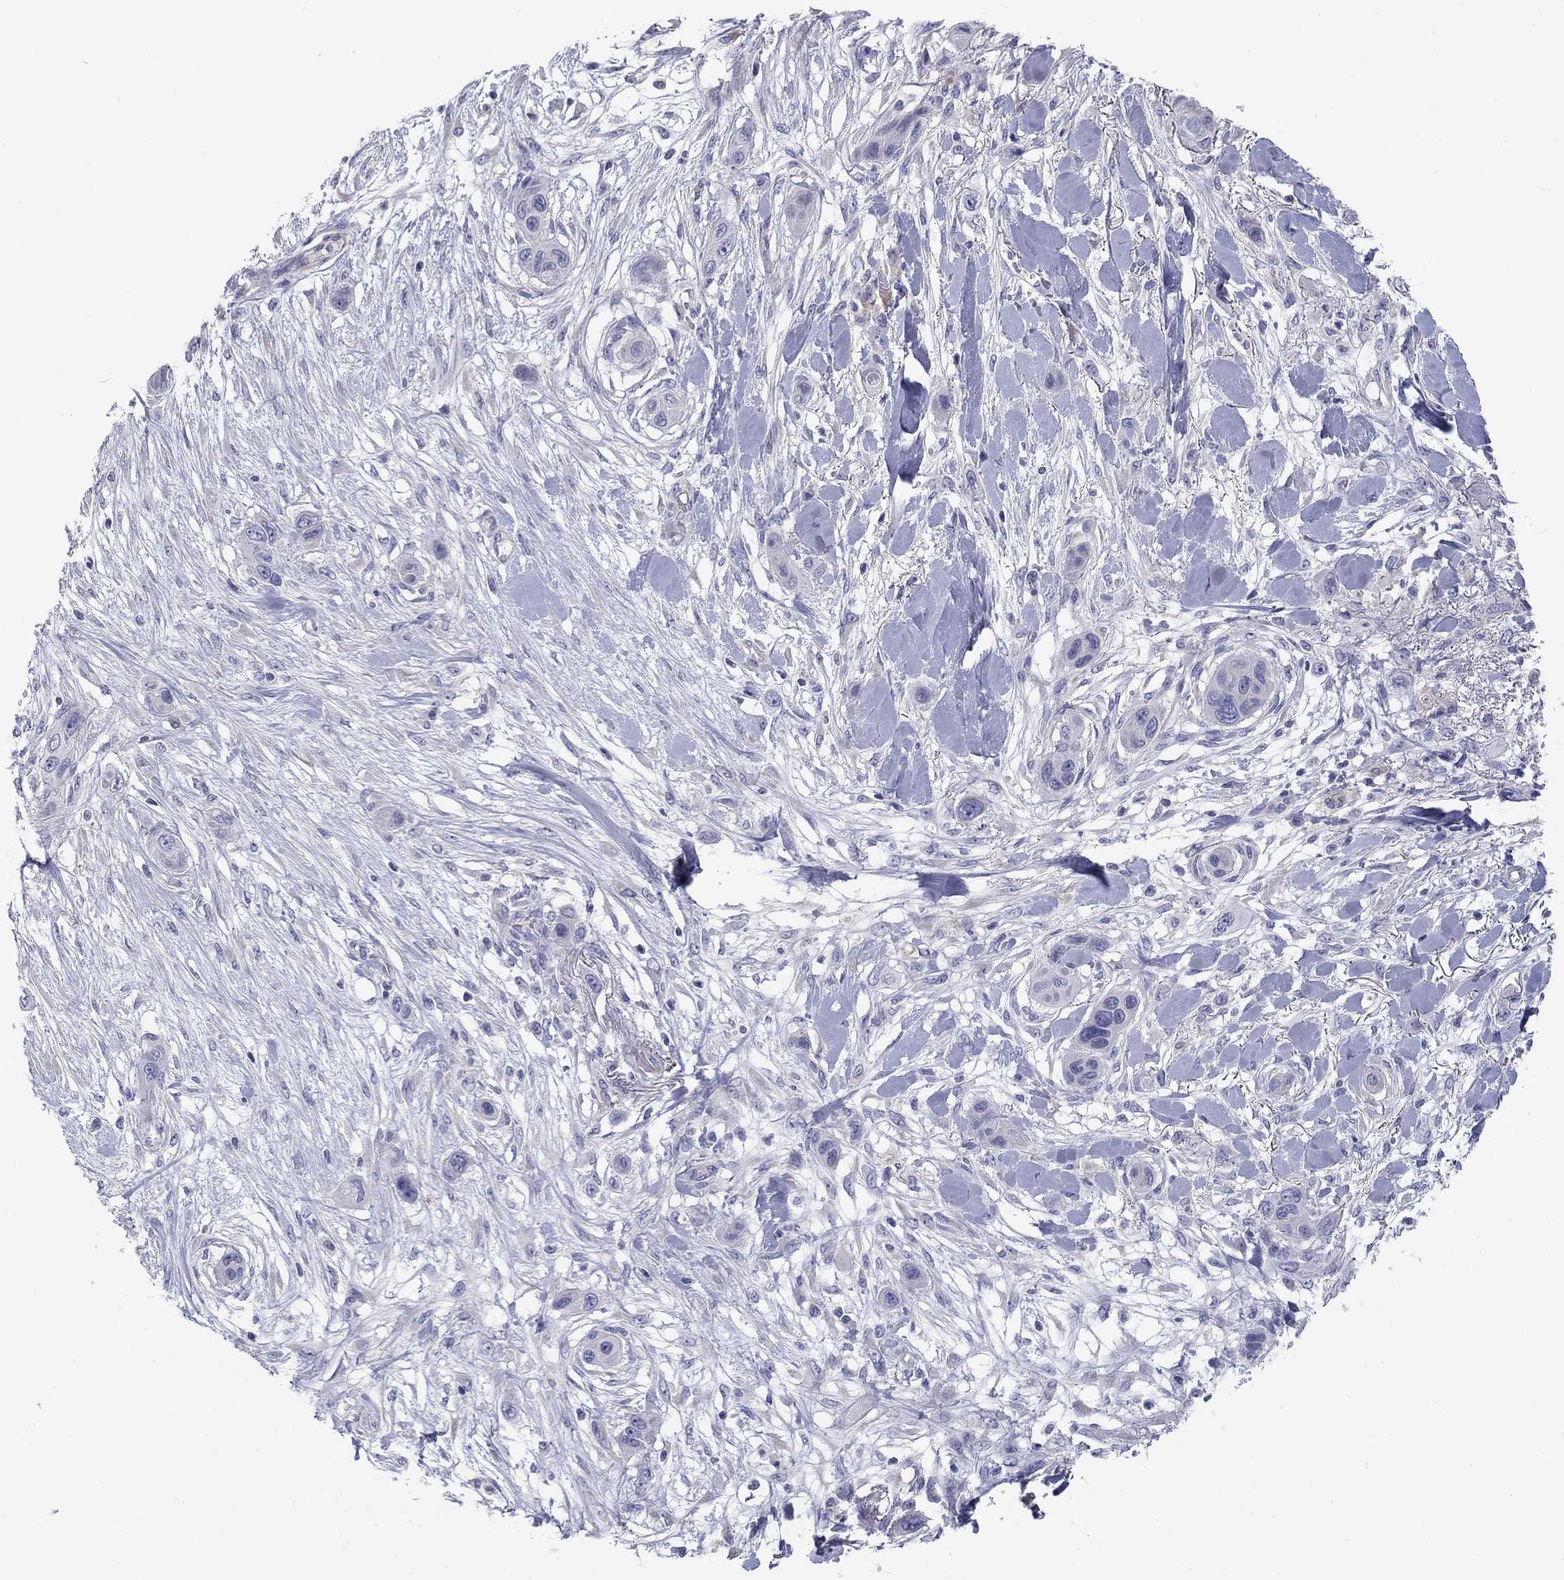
{"staining": {"intensity": "moderate", "quantity": "<25%", "location": "cytoplasmic/membranous"}, "tissue": "skin cancer", "cell_type": "Tumor cells", "image_type": "cancer", "snomed": [{"axis": "morphology", "description": "Squamous cell carcinoma, NOS"}, {"axis": "topography", "description": "Skin"}], "caption": "Protein expression analysis of human skin squamous cell carcinoma reveals moderate cytoplasmic/membranous expression in approximately <25% of tumor cells. (DAB IHC, brown staining for protein, blue staining for nuclei).", "gene": "SEPTIN3", "patient": {"sex": "male", "age": 79}}